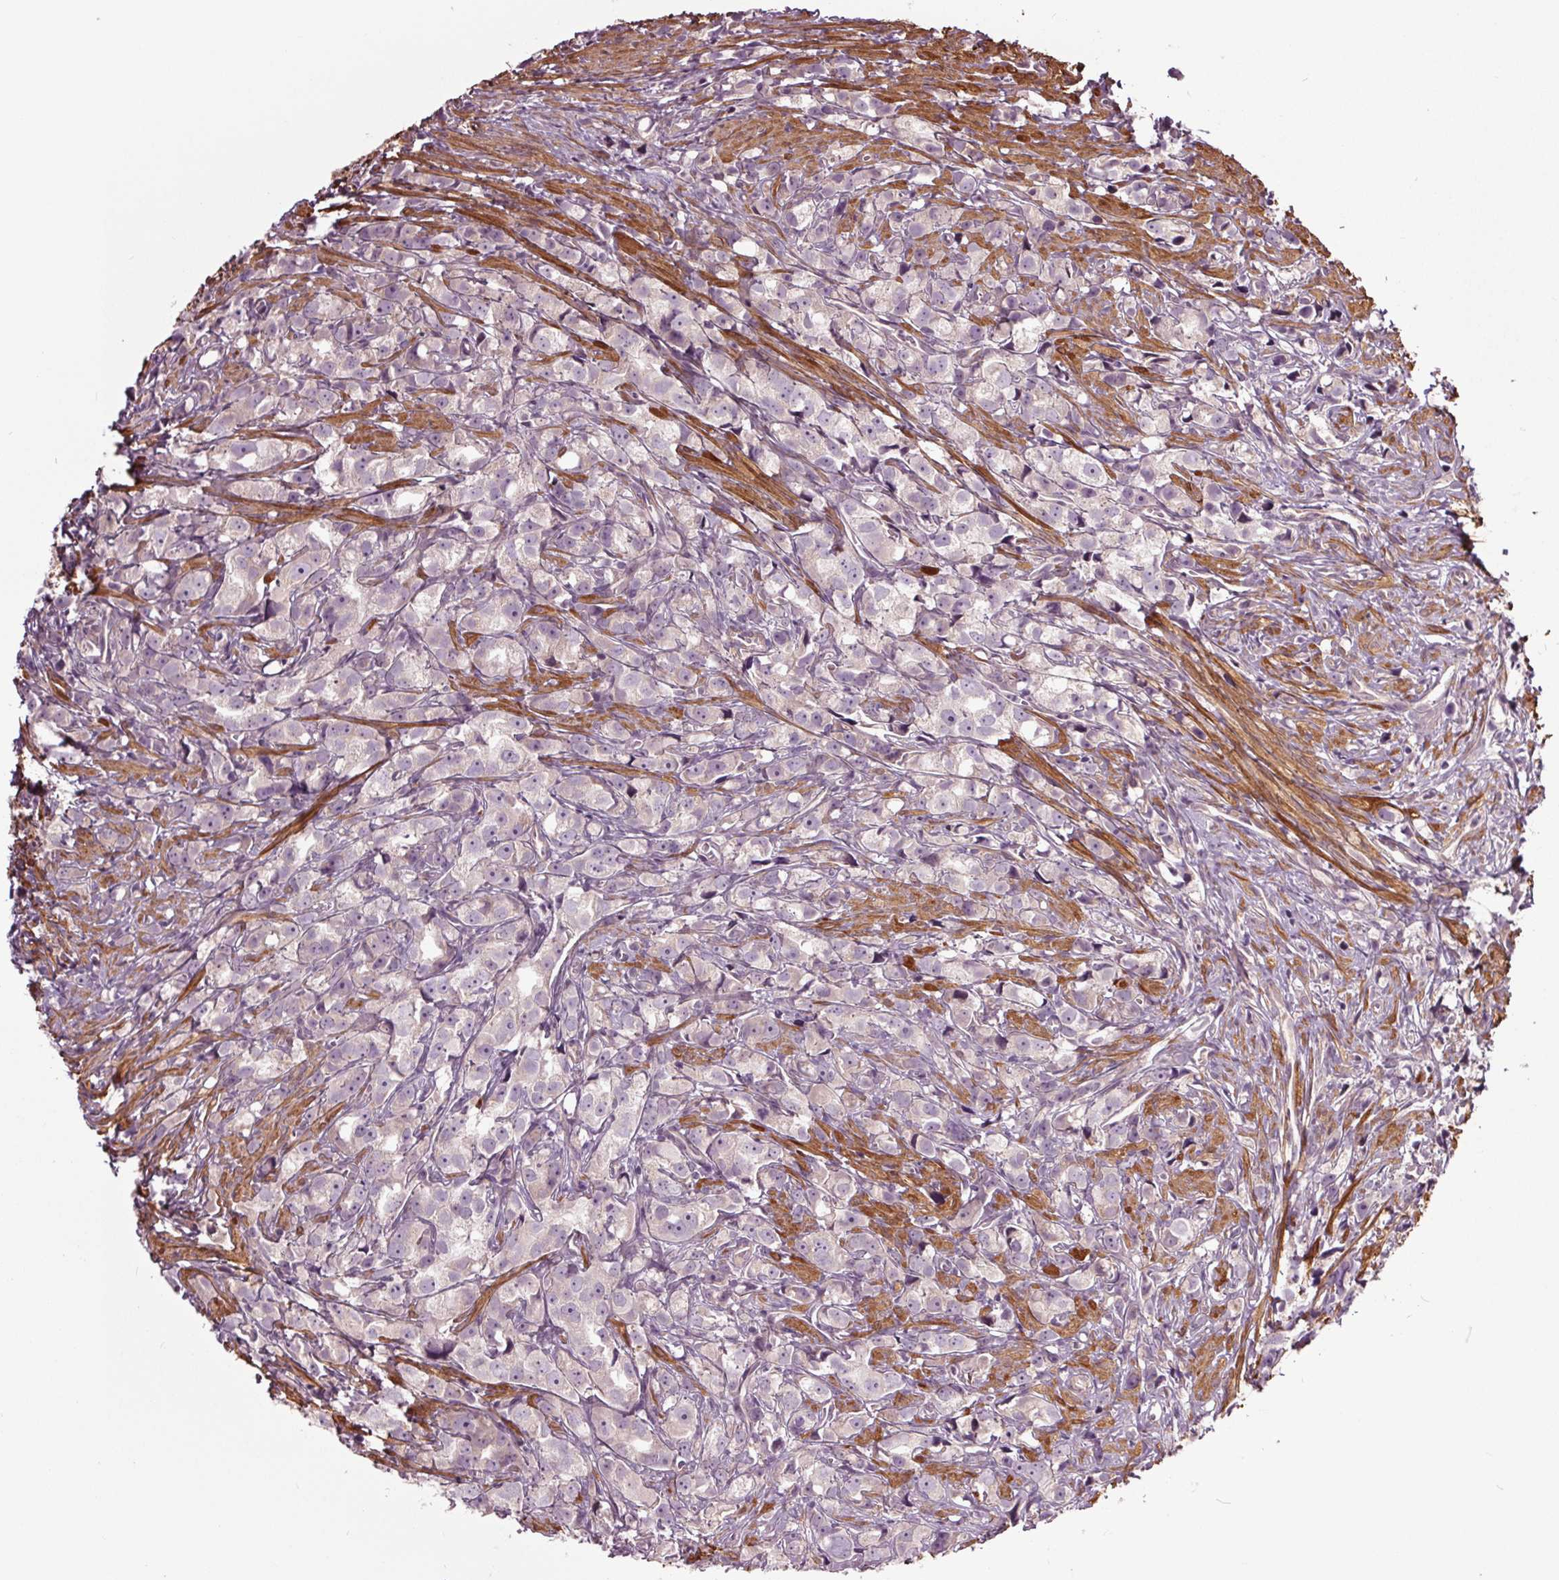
{"staining": {"intensity": "negative", "quantity": "none", "location": "none"}, "tissue": "prostate cancer", "cell_type": "Tumor cells", "image_type": "cancer", "snomed": [{"axis": "morphology", "description": "Adenocarcinoma, High grade"}, {"axis": "topography", "description": "Prostate"}], "caption": "Immunohistochemistry (IHC) of human prostate cancer (adenocarcinoma (high-grade)) reveals no positivity in tumor cells. (DAB (3,3'-diaminobenzidine) immunohistochemistry visualized using brightfield microscopy, high magnification).", "gene": "HAUS5", "patient": {"sex": "male", "age": 75}}